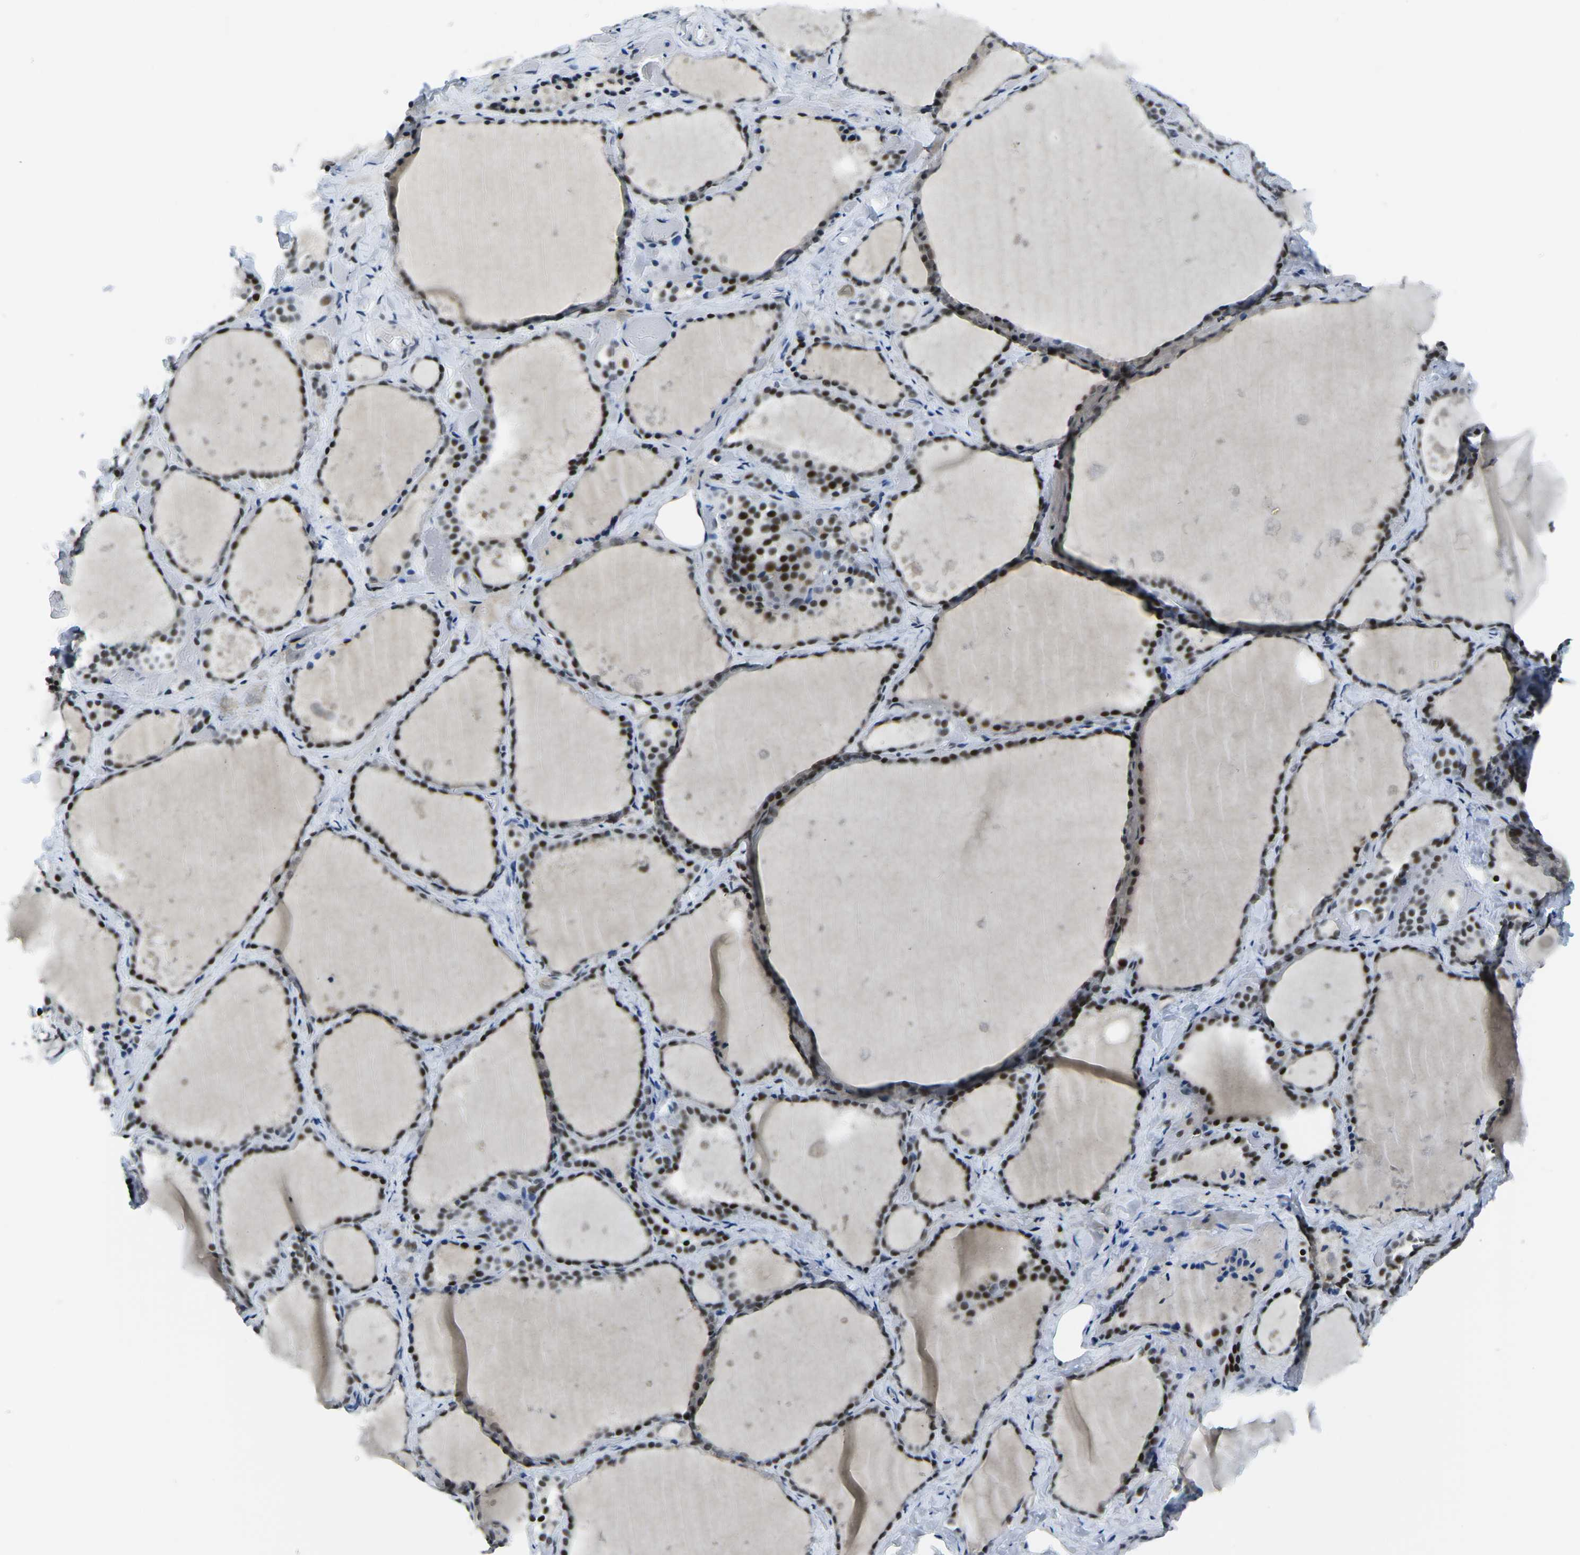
{"staining": {"intensity": "strong", "quantity": ">75%", "location": "nuclear"}, "tissue": "thyroid gland", "cell_type": "Glandular cells", "image_type": "normal", "snomed": [{"axis": "morphology", "description": "Normal tissue, NOS"}, {"axis": "topography", "description": "Thyroid gland"}], "caption": "The image reveals immunohistochemical staining of normal thyroid gland. There is strong nuclear positivity is appreciated in about >75% of glandular cells.", "gene": "PRPF8", "patient": {"sex": "female", "age": 44}}